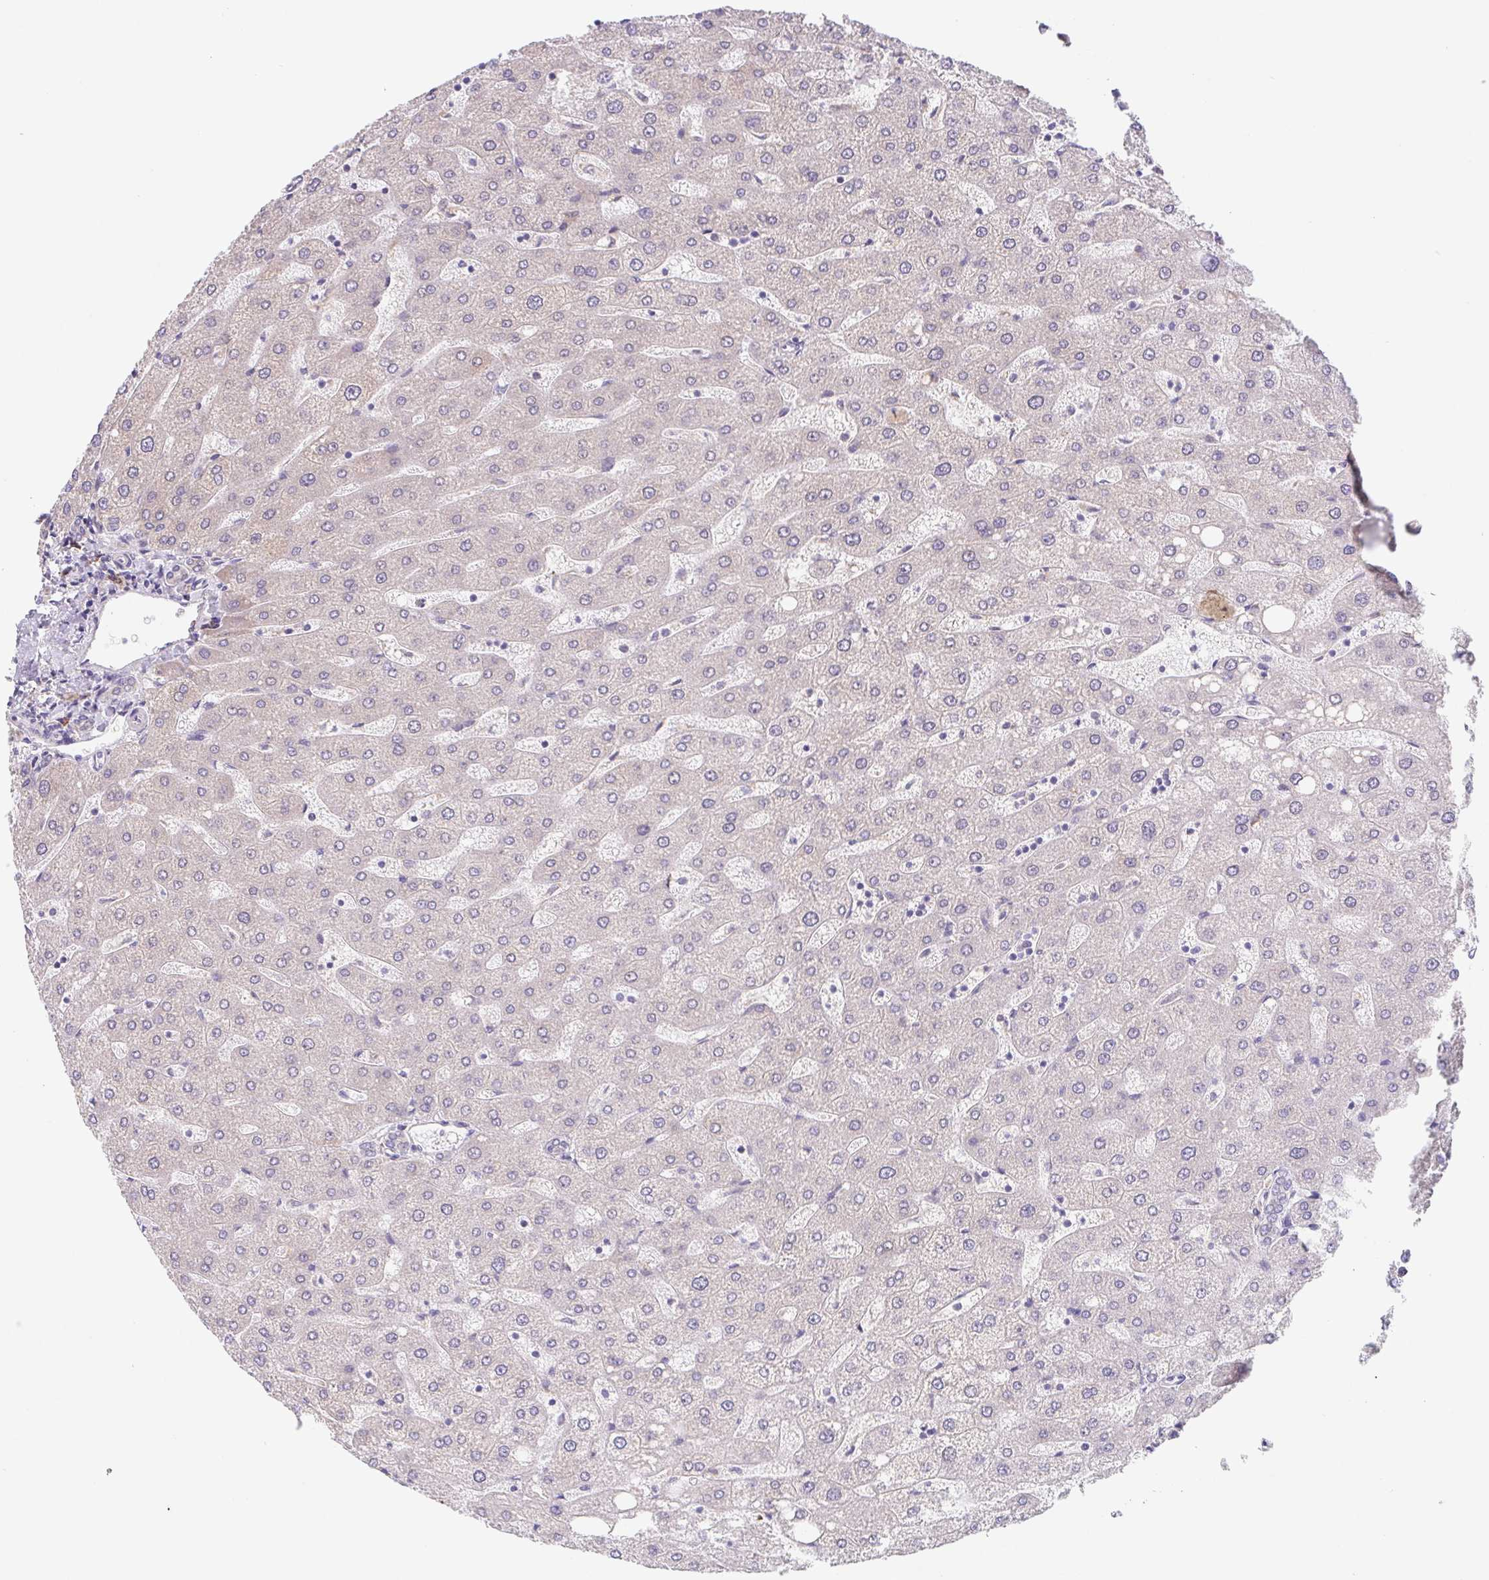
{"staining": {"intensity": "negative", "quantity": "none", "location": "none"}, "tissue": "liver", "cell_type": "Cholangiocytes", "image_type": "normal", "snomed": [{"axis": "morphology", "description": "Normal tissue, NOS"}, {"axis": "topography", "description": "Liver"}], "caption": "Liver was stained to show a protein in brown. There is no significant expression in cholangiocytes. Nuclei are stained in blue.", "gene": "ADAM8", "patient": {"sex": "male", "age": 67}}